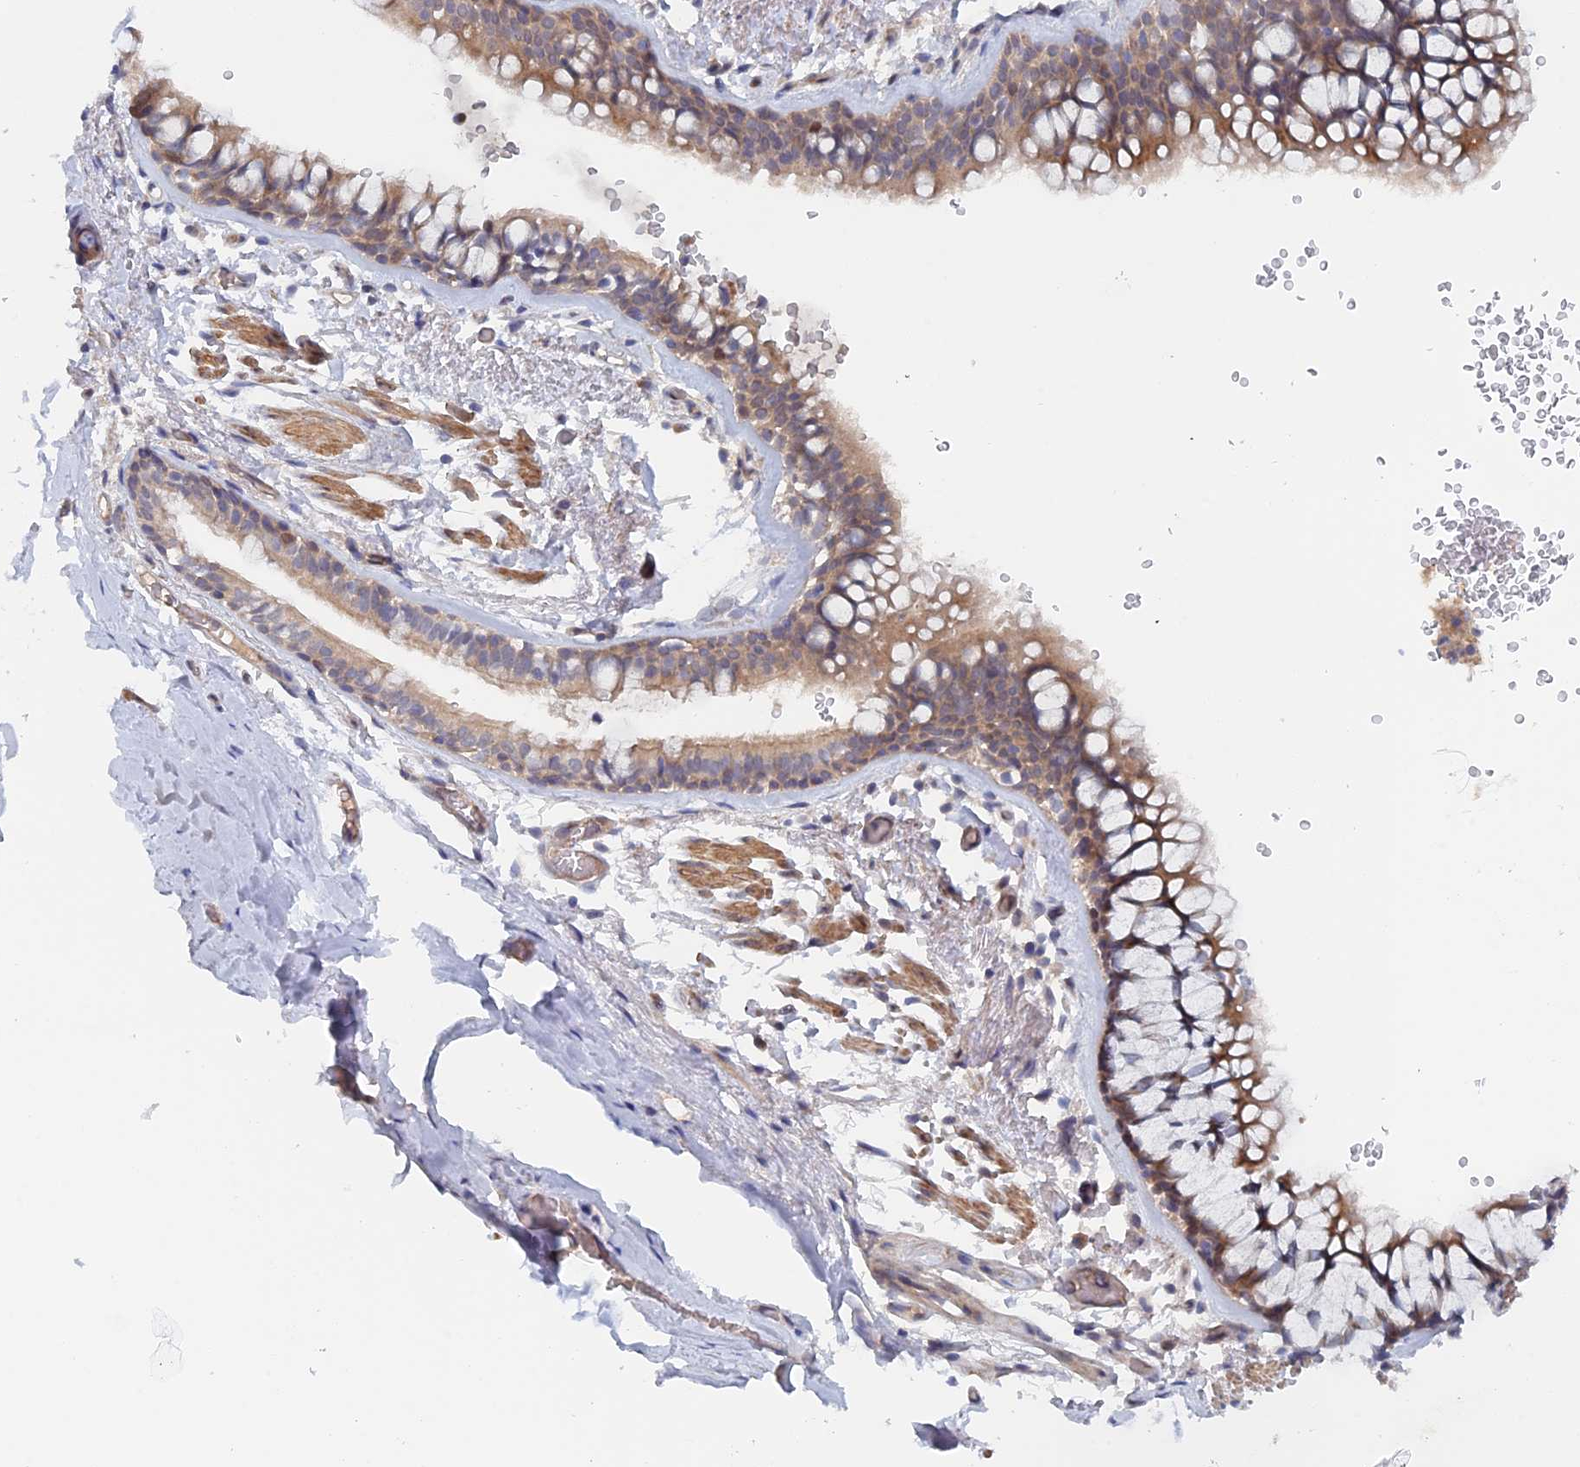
{"staining": {"intensity": "weak", "quantity": ">75%", "location": "cytoplasmic/membranous"}, "tissue": "bronchus", "cell_type": "Respiratory epithelial cells", "image_type": "normal", "snomed": [{"axis": "morphology", "description": "Normal tissue, NOS"}, {"axis": "topography", "description": "Bronchus"}], "caption": "DAB immunohistochemical staining of benign bronchus exhibits weak cytoplasmic/membranous protein staining in approximately >75% of respiratory epithelial cells. (Brightfield microscopy of DAB IHC at high magnification).", "gene": "ELOVL6", "patient": {"sex": "male", "age": 65}}